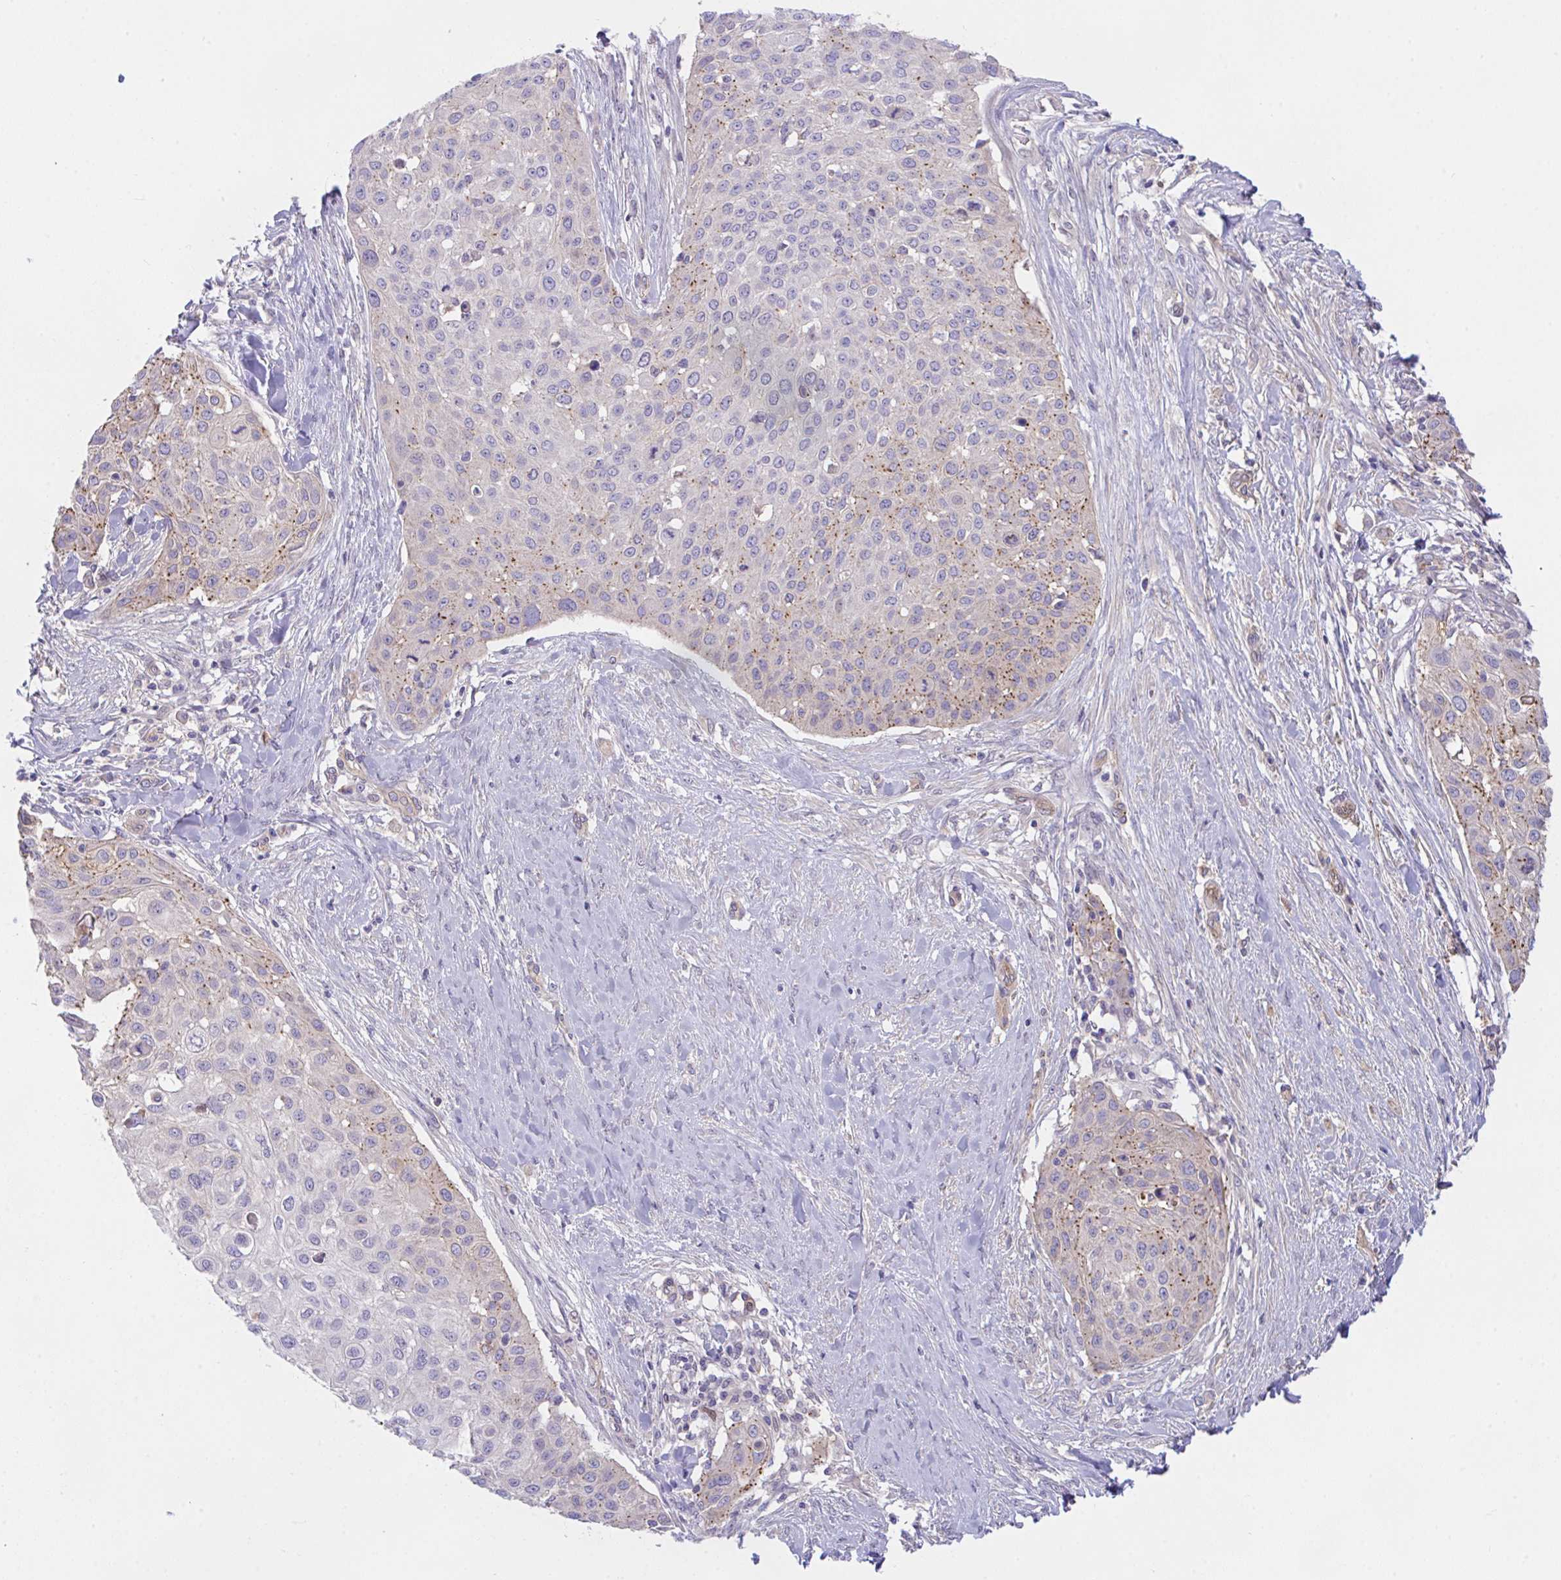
{"staining": {"intensity": "moderate", "quantity": "<25%", "location": "cytoplasmic/membranous"}, "tissue": "skin cancer", "cell_type": "Tumor cells", "image_type": "cancer", "snomed": [{"axis": "morphology", "description": "Squamous cell carcinoma, NOS"}, {"axis": "topography", "description": "Skin"}], "caption": "A histopathology image showing moderate cytoplasmic/membranous expression in about <25% of tumor cells in squamous cell carcinoma (skin), as visualized by brown immunohistochemical staining.", "gene": "ZBED3", "patient": {"sex": "female", "age": 87}}